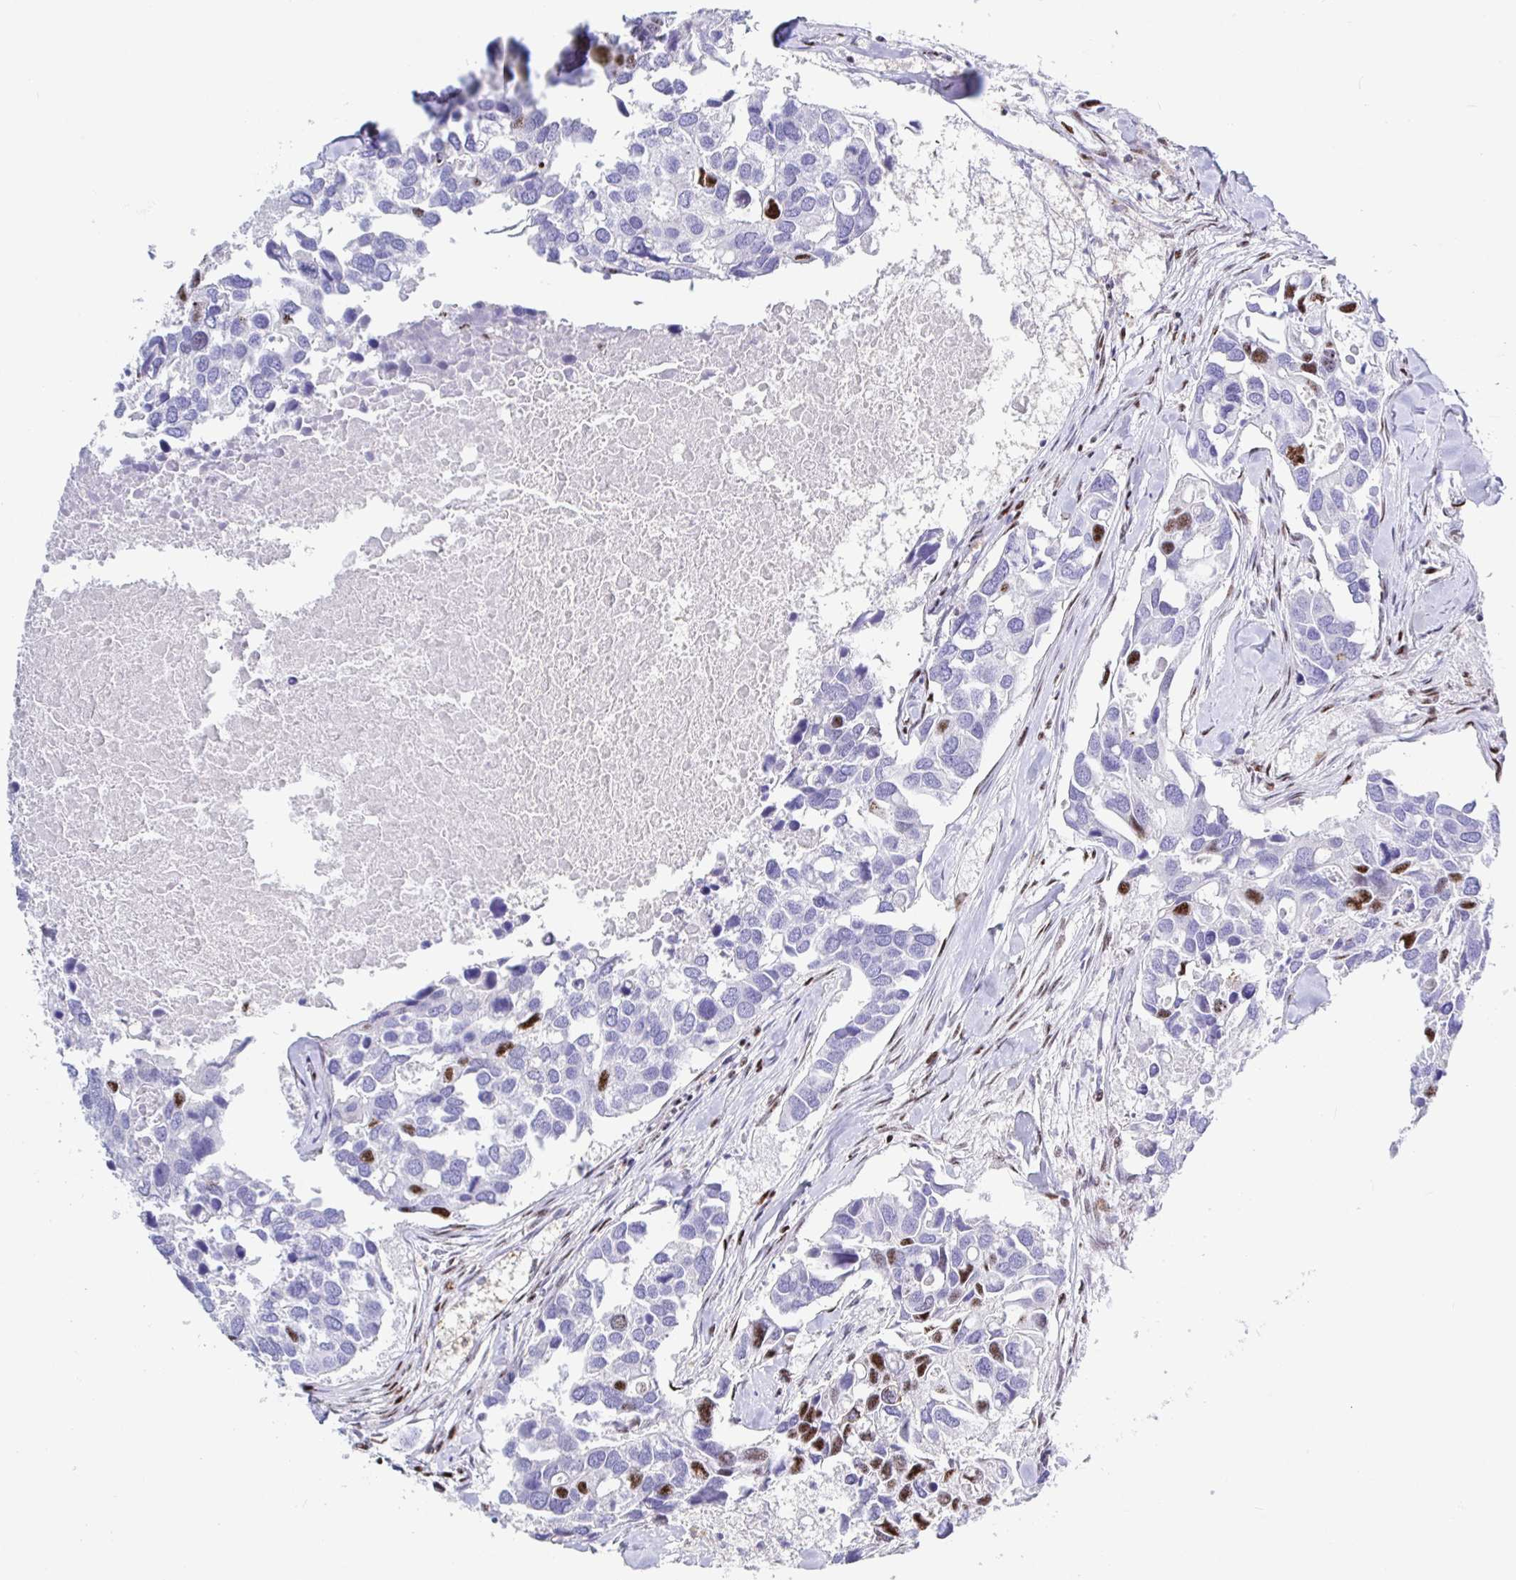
{"staining": {"intensity": "moderate", "quantity": "<25%", "location": "nuclear"}, "tissue": "breast cancer", "cell_type": "Tumor cells", "image_type": "cancer", "snomed": [{"axis": "morphology", "description": "Duct carcinoma"}, {"axis": "topography", "description": "Breast"}], "caption": "Moderate nuclear protein expression is seen in about <25% of tumor cells in breast infiltrating ductal carcinoma.", "gene": "SETD5", "patient": {"sex": "female", "age": 83}}